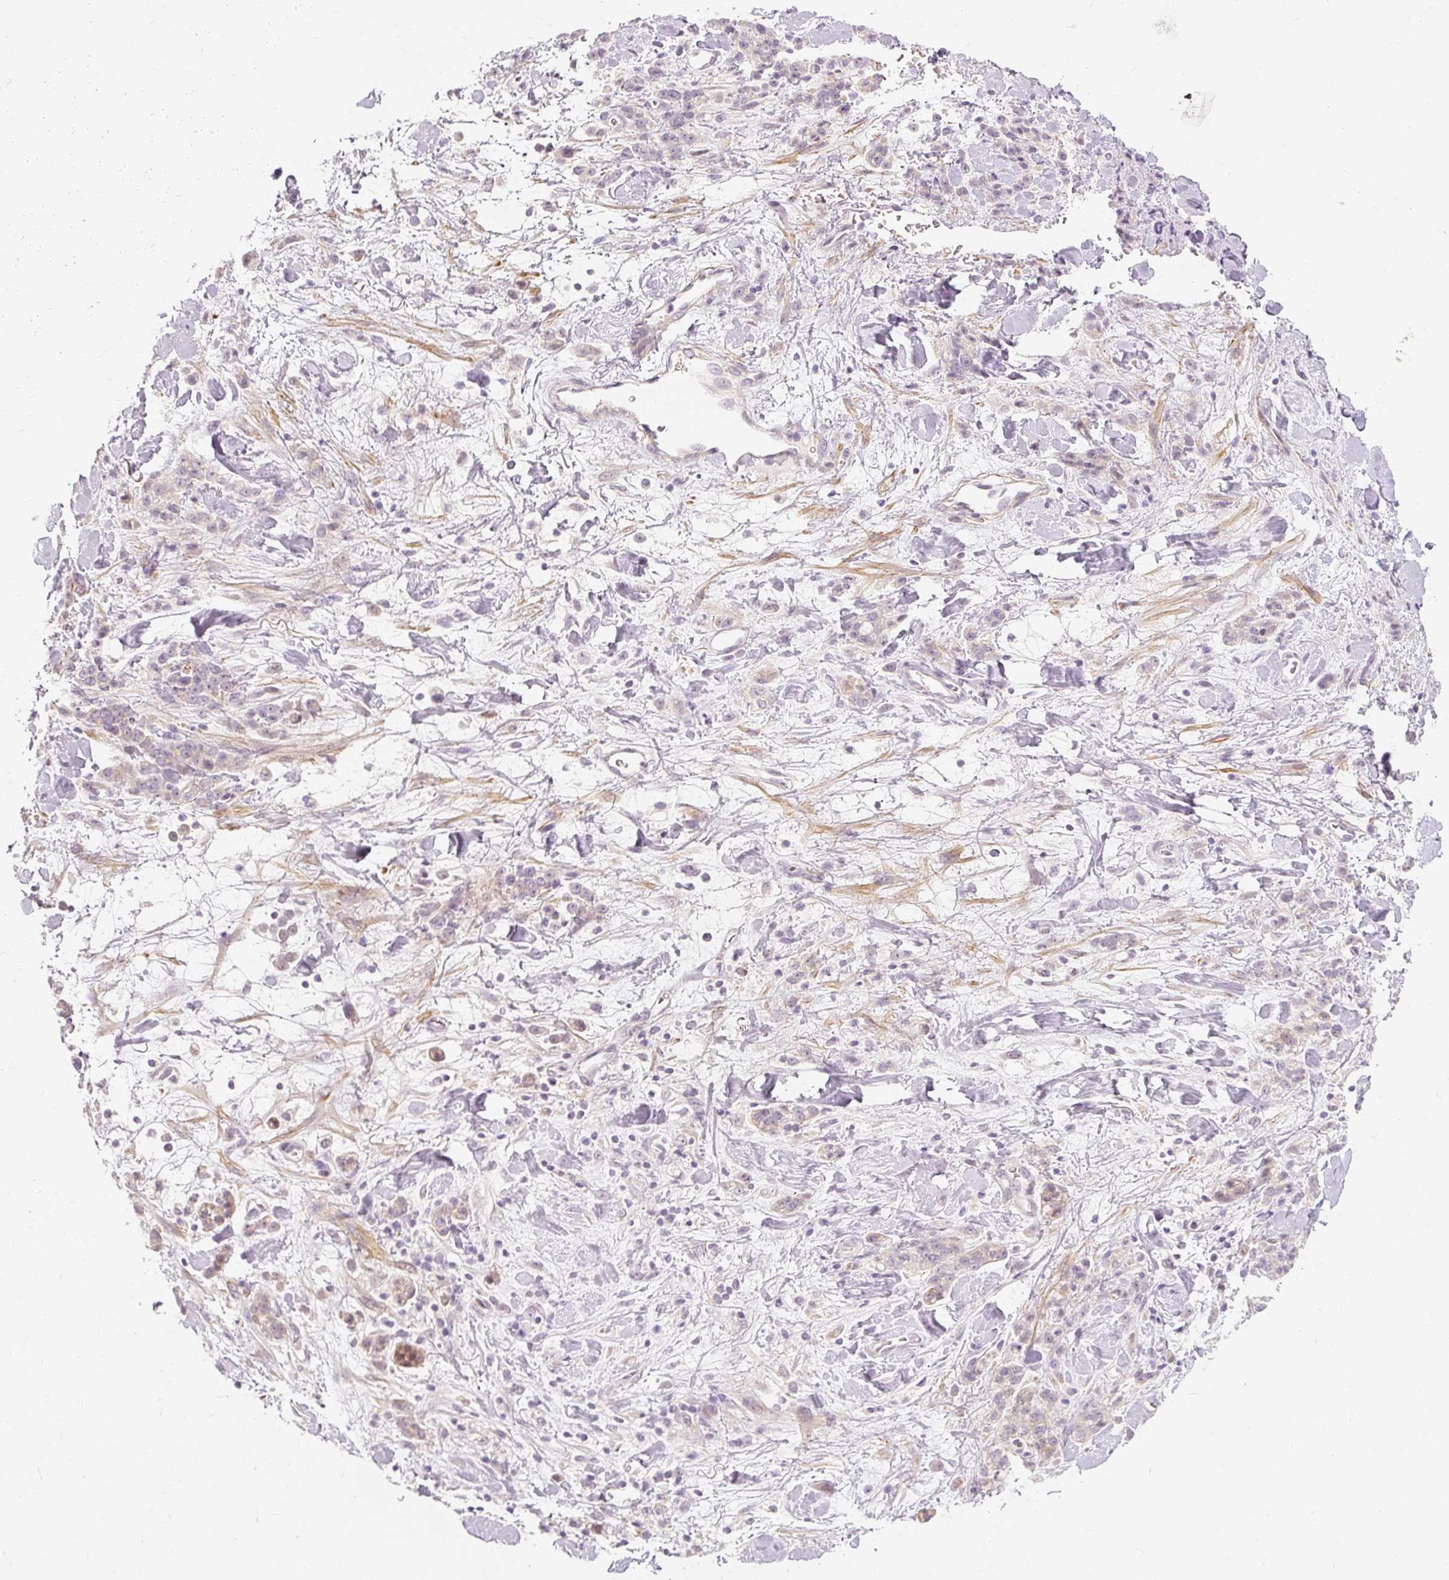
{"staining": {"intensity": "negative", "quantity": "none", "location": "none"}, "tissue": "stomach cancer", "cell_type": "Tumor cells", "image_type": "cancer", "snomed": [{"axis": "morphology", "description": "Normal tissue, NOS"}, {"axis": "morphology", "description": "Adenocarcinoma, NOS"}, {"axis": "topography", "description": "Stomach"}], "caption": "The image displays no staining of tumor cells in stomach cancer. The staining was performed using DAB to visualize the protein expression in brown, while the nuclei were stained in blue with hematoxylin (Magnification: 20x).", "gene": "CAPN3", "patient": {"sex": "male", "age": 82}}